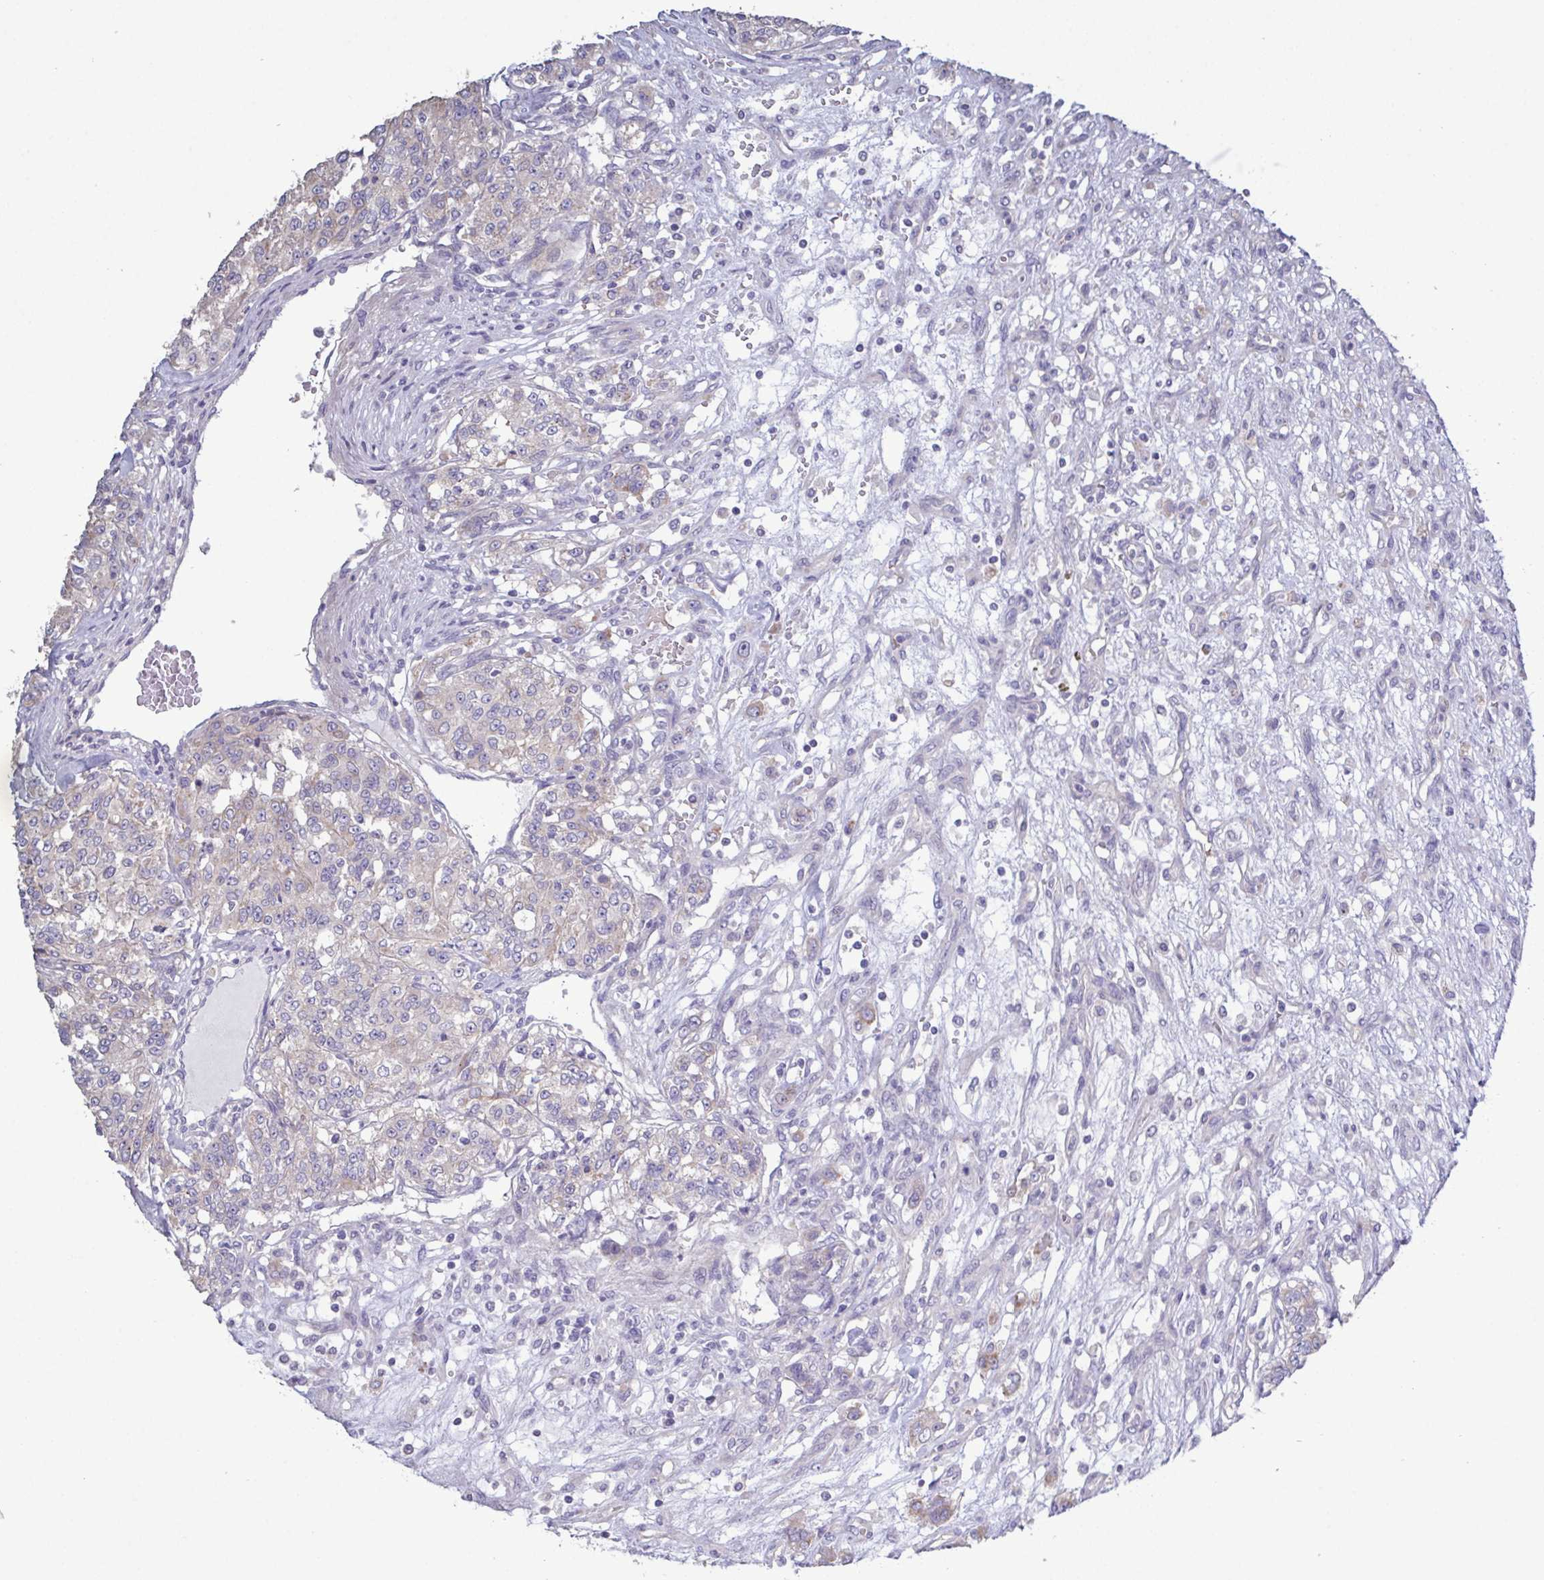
{"staining": {"intensity": "negative", "quantity": "none", "location": "none"}, "tissue": "renal cancer", "cell_type": "Tumor cells", "image_type": "cancer", "snomed": [{"axis": "morphology", "description": "Adenocarcinoma, NOS"}, {"axis": "topography", "description": "Kidney"}], "caption": "High power microscopy image of an immunohistochemistry histopathology image of renal adenocarcinoma, revealing no significant staining in tumor cells.", "gene": "GLDC", "patient": {"sex": "female", "age": 63}}